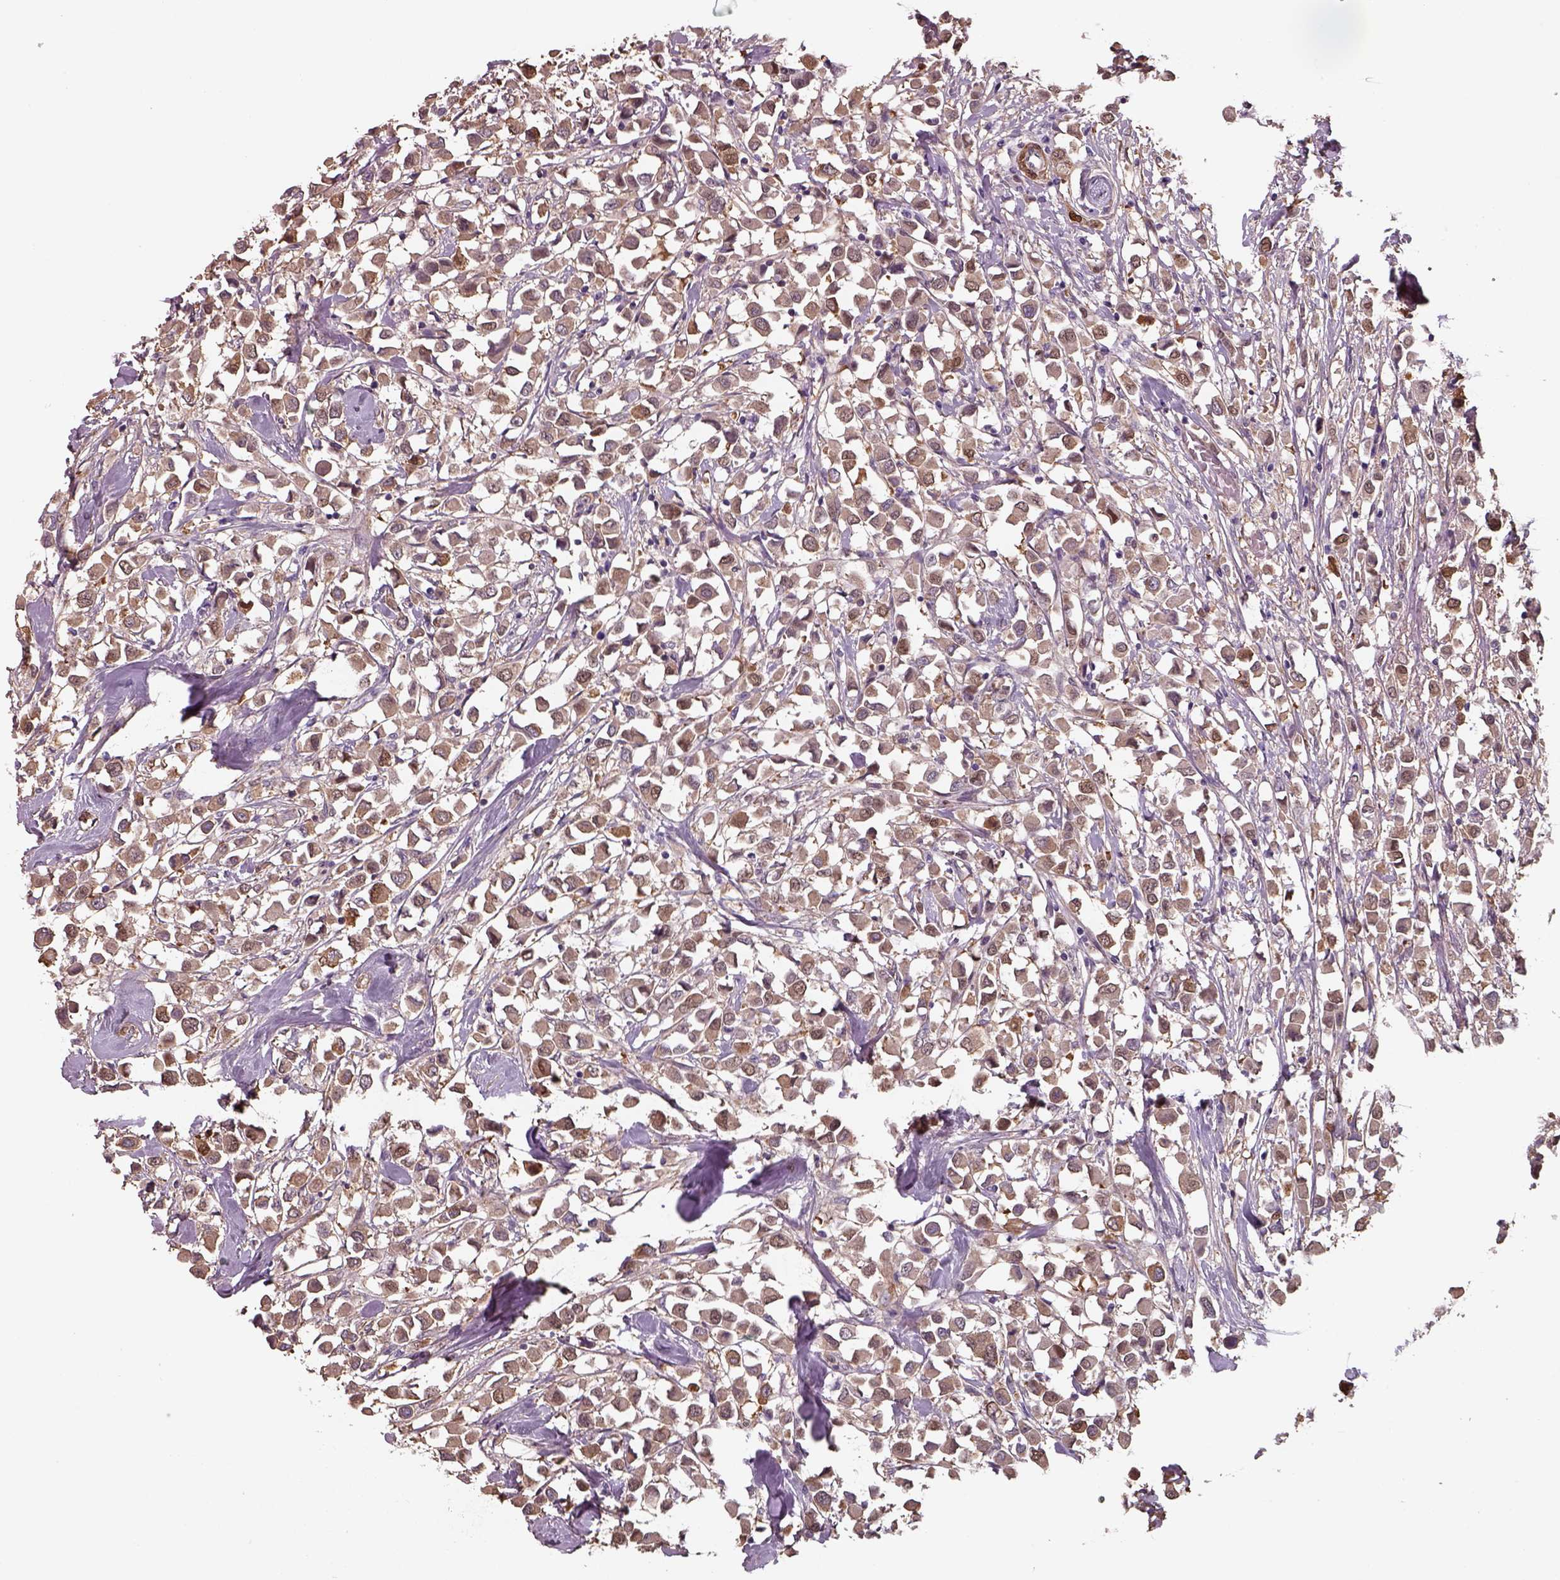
{"staining": {"intensity": "weak", "quantity": ">75%", "location": "cytoplasmic/membranous"}, "tissue": "breast cancer", "cell_type": "Tumor cells", "image_type": "cancer", "snomed": [{"axis": "morphology", "description": "Duct carcinoma"}, {"axis": "topography", "description": "Breast"}], "caption": "Human breast cancer stained with a protein marker shows weak staining in tumor cells.", "gene": "ISYNA1", "patient": {"sex": "female", "age": 61}}